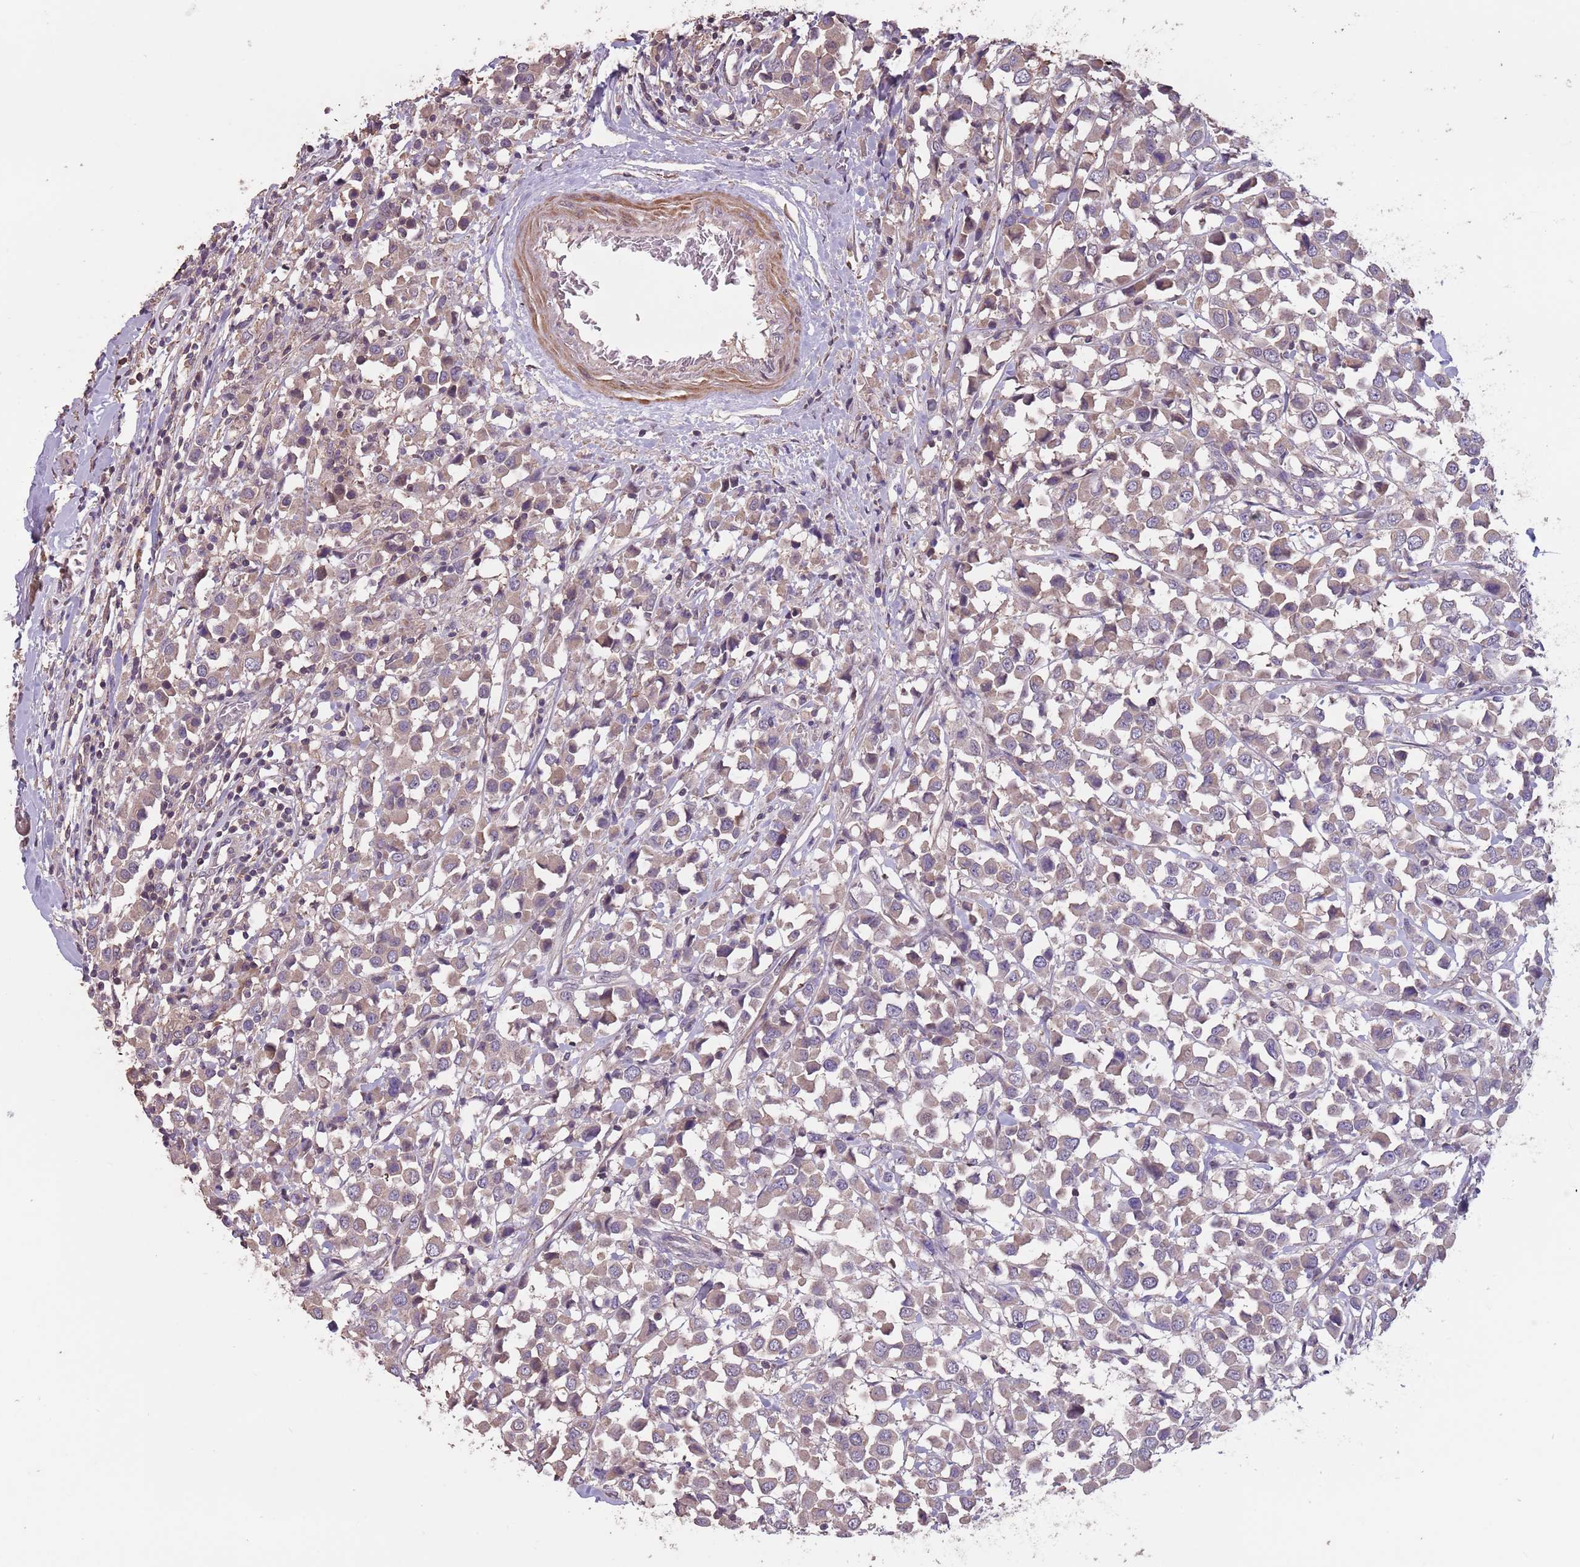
{"staining": {"intensity": "weak", "quantity": "25%-75%", "location": "cytoplasmic/membranous"}, "tissue": "breast cancer", "cell_type": "Tumor cells", "image_type": "cancer", "snomed": [{"axis": "morphology", "description": "Duct carcinoma"}, {"axis": "topography", "description": "Breast"}], "caption": "Immunohistochemical staining of human breast cancer (intraductal carcinoma) demonstrates weak cytoplasmic/membranous protein expression in about 25%-75% of tumor cells.", "gene": "MBD3L1", "patient": {"sex": "female", "age": 61}}